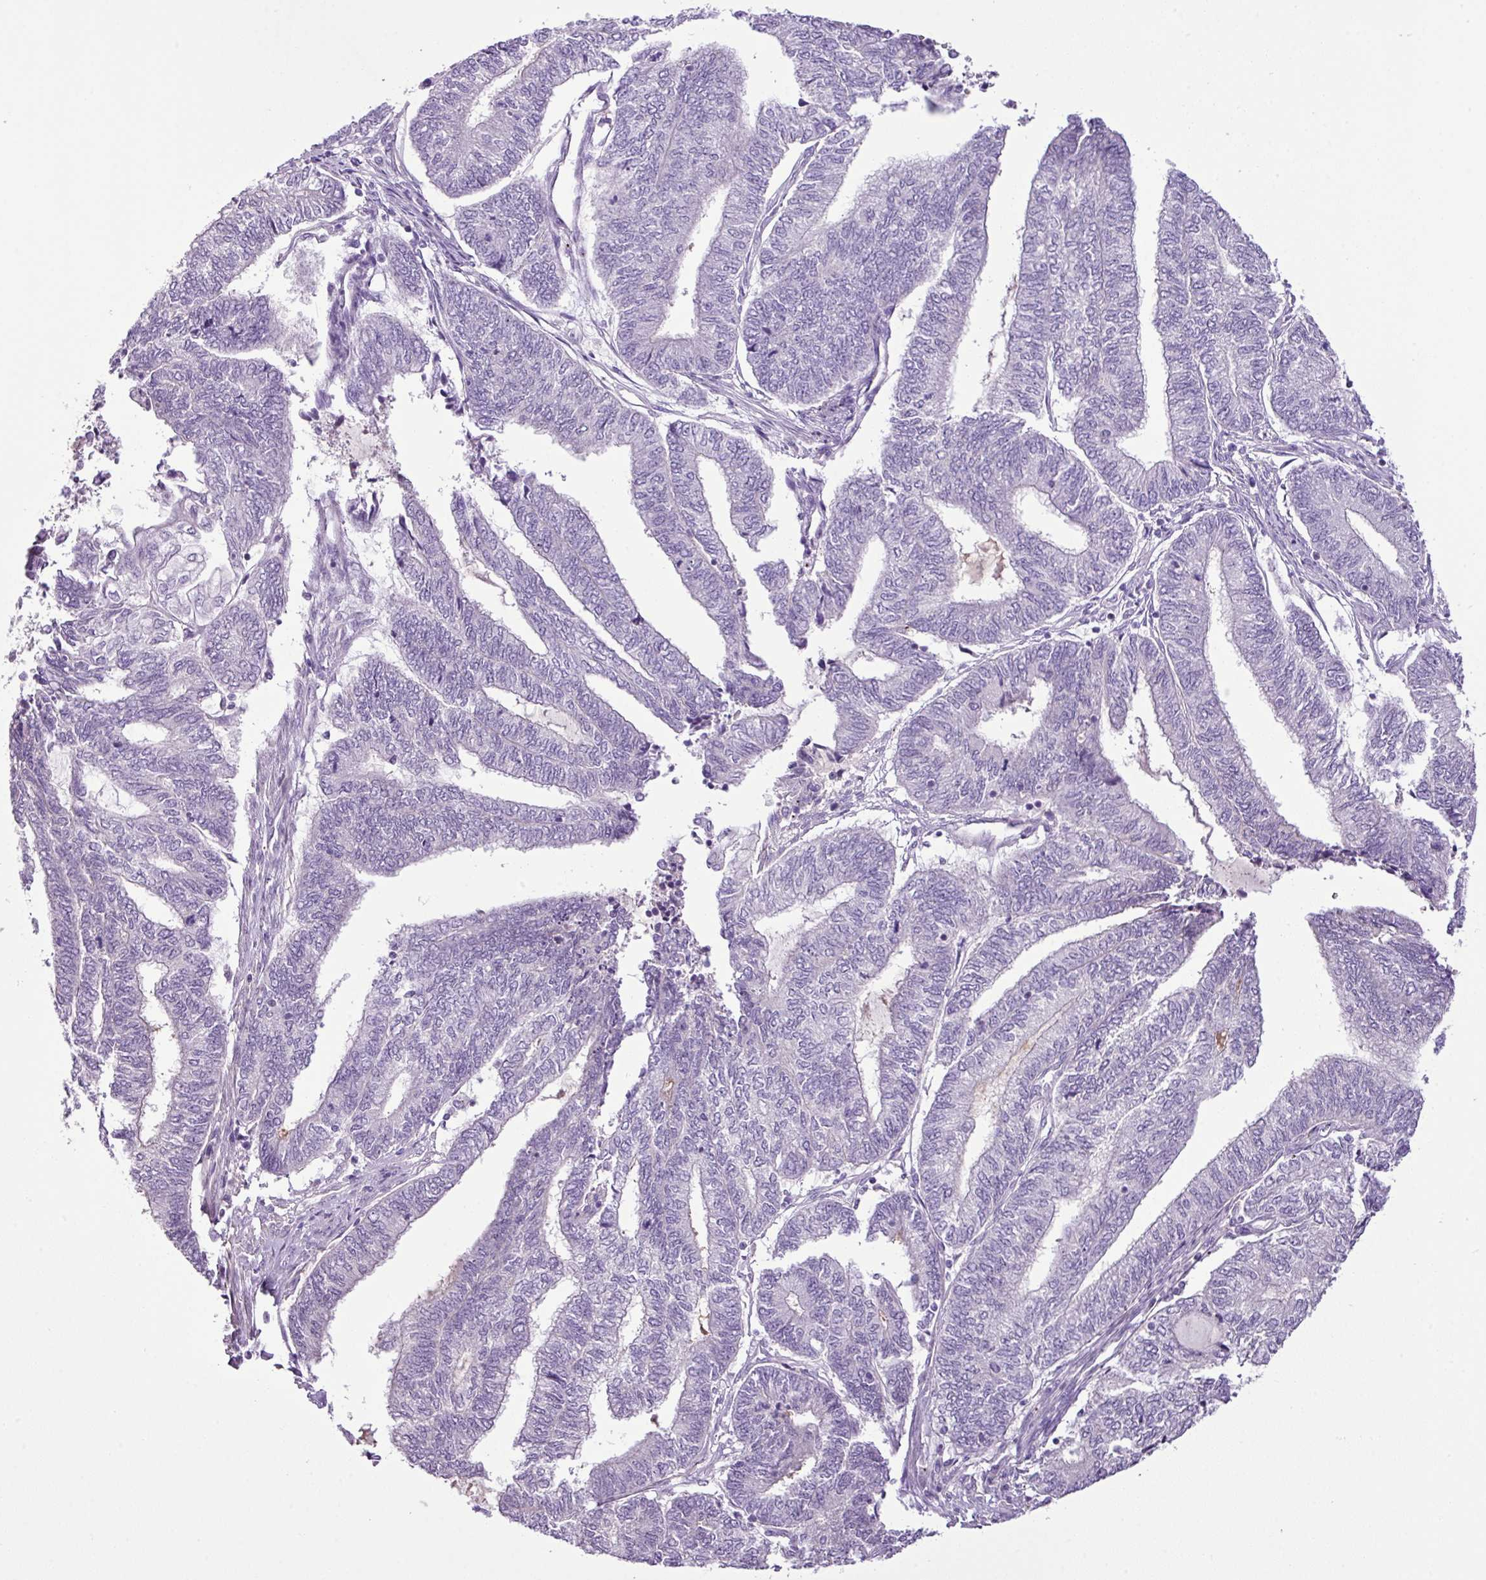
{"staining": {"intensity": "negative", "quantity": "none", "location": "none"}, "tissue": "endometrial cancer", "cell_type": "Tumor cells", "image_type": "cancer", "snomed": [{"axis": "morphology", "description": "Adenocarcinoma, NOS"}, {"axis": "topography", "description": "Uterus"}, {"axis": "topography", "description": "Endometrium"}], "caption": "Tumor cells show no significant expression in endometrial cancer. Nuclei are stained in blue.", "gene": "DNAJB13", "patient": {"sex": "female", "age": 70}}